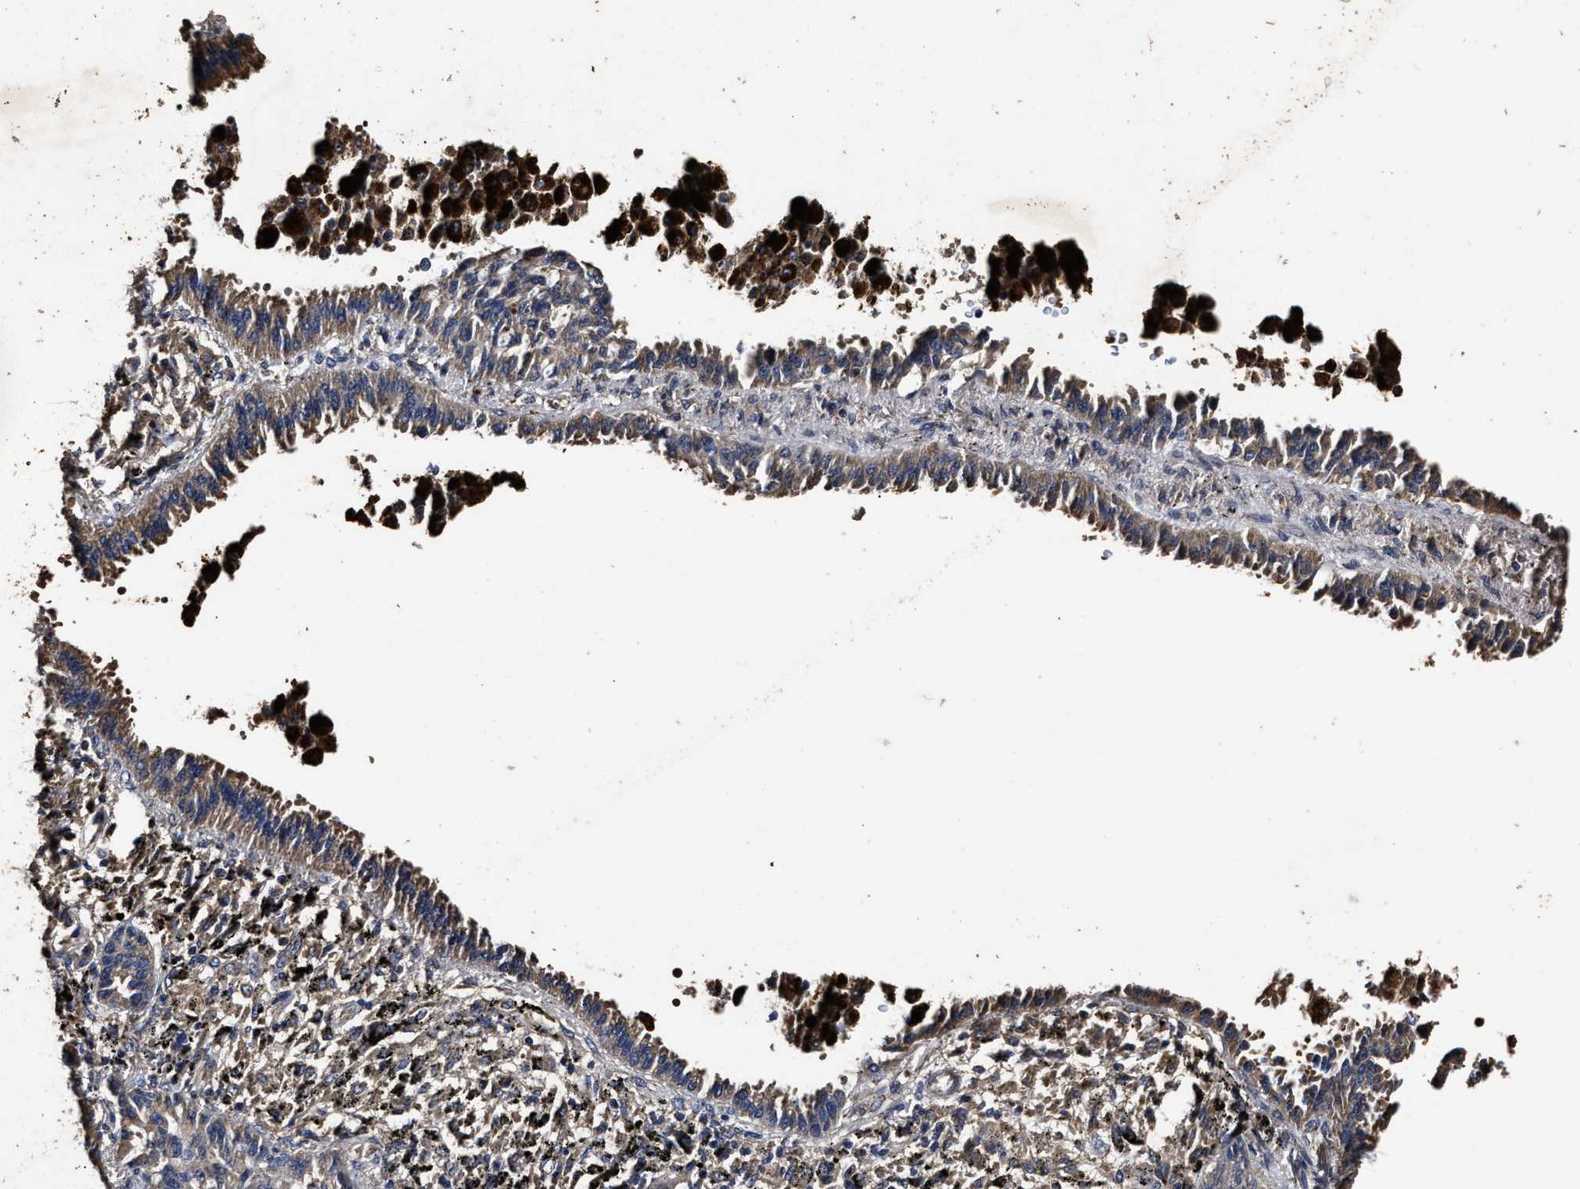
{"staining": {"intensity": "weak", "quantity": ">75%", "location": "cytoplasmic/membranous"}, "tissue": "lung cancer", "cell_type": "Tumor cells", "image_type": "cancer", "snomed": [{"axis": "morphology", "description": "Normal tissue, NOS"}, {"axis": "morphology", "description": "Adenocarcinoma, NOS"}, {"axis": "topography", "description": "Lung"}], "caption": "DAB immunohistochemical staining of lung cancer exhibits weak cytoplasmic/membranous protein expression in approximately >75% of tumor cells.", "gene": "PPM1K", "patient": {"sex": "male", "age": 59}}